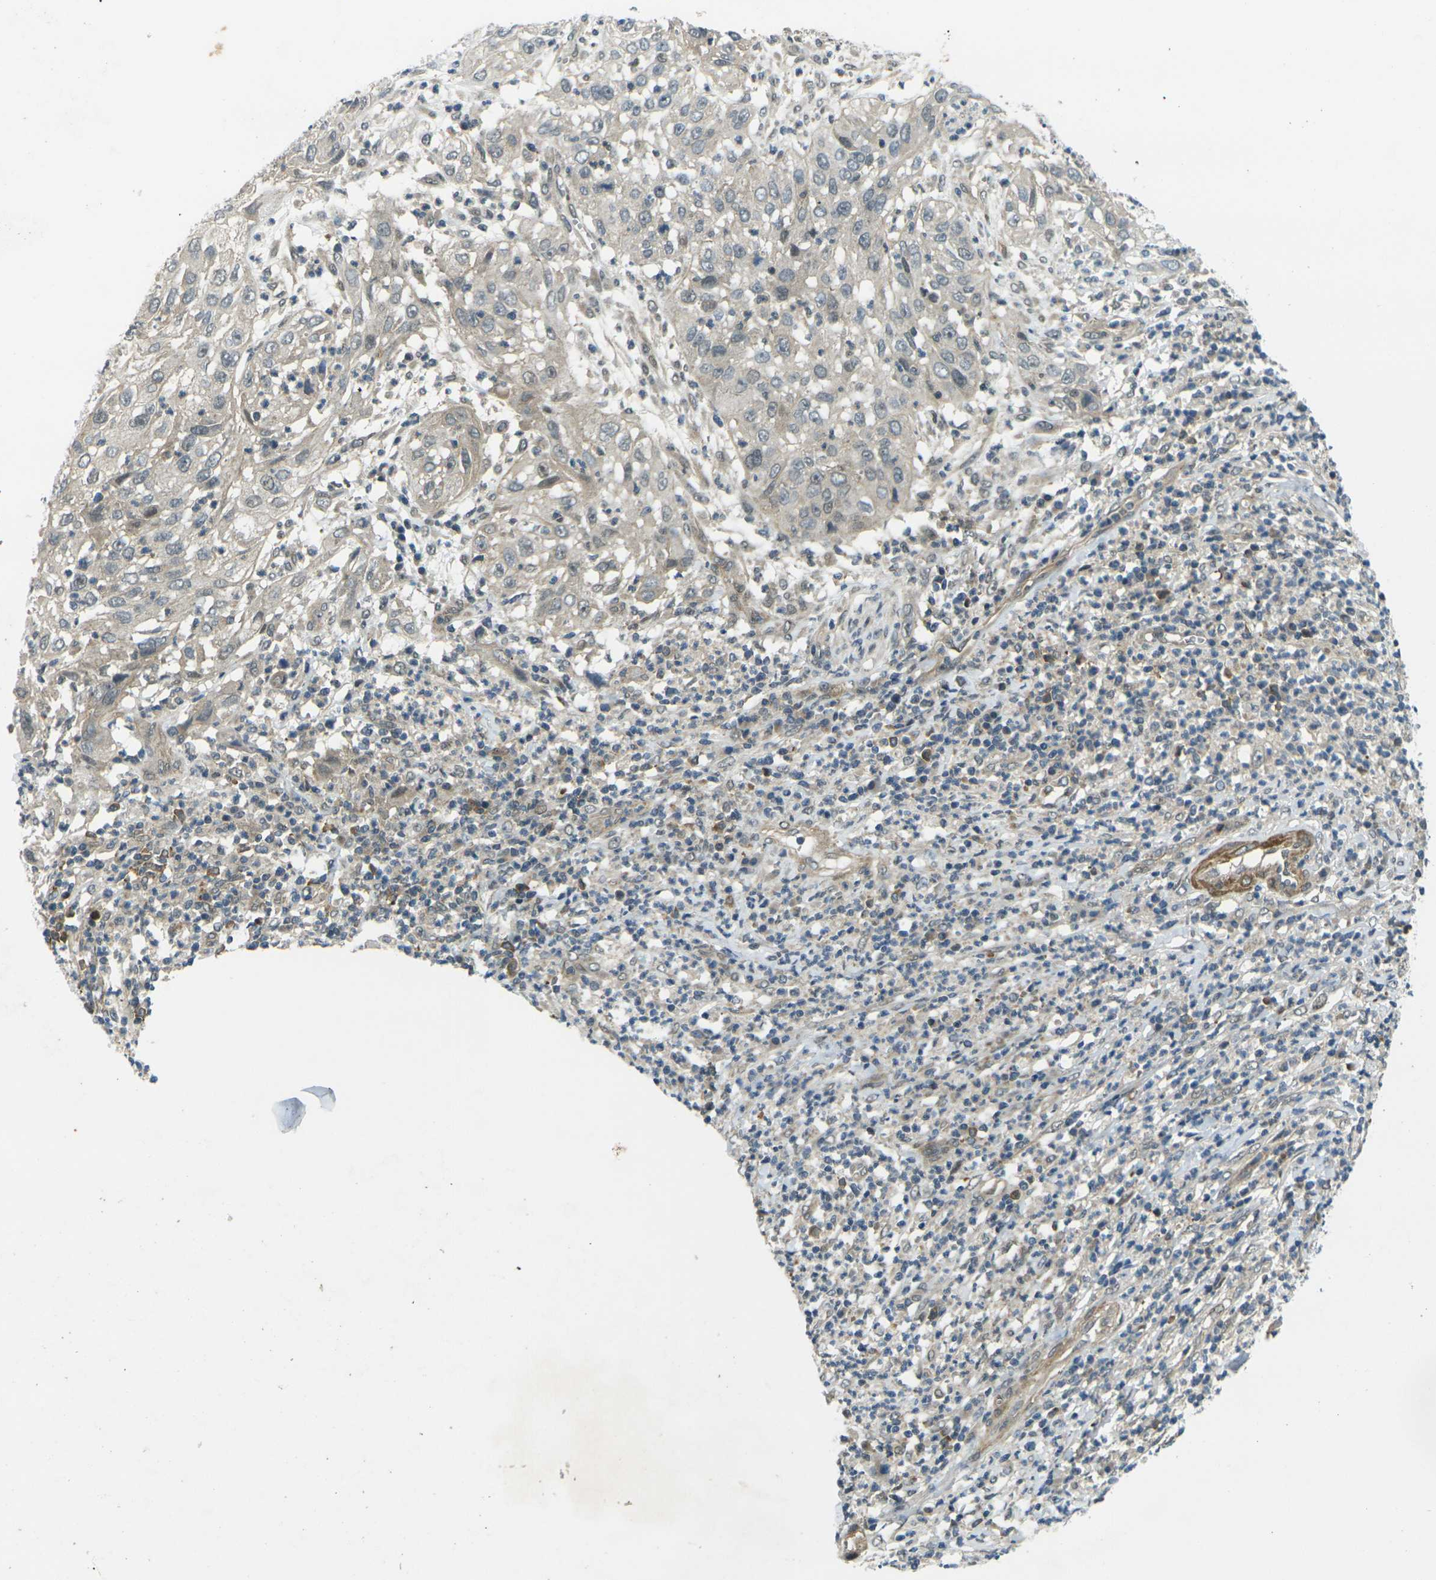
{"staining": {"intensity": "weak", "quantity": "25%-75%", "location": "cytoplasmic/membranous"}, "tissue": "cervical cancer", "cell_type": "Tumor cells", "image_type": "cancer", "snomed": [{"axis": "morphology", "description": "Squamous cell carcinoma, NOS"}, {"axis": "topography", "description": "Cervix"}], "caption": "Cervical cancer tissue displays weak cytoplasmic/membranous positivity in approximately 25%-75% of tumor cells, visualized by immunohistochemistry.", "gene": "KCTD10", "patient": {"sex": "female", "age": 32}}